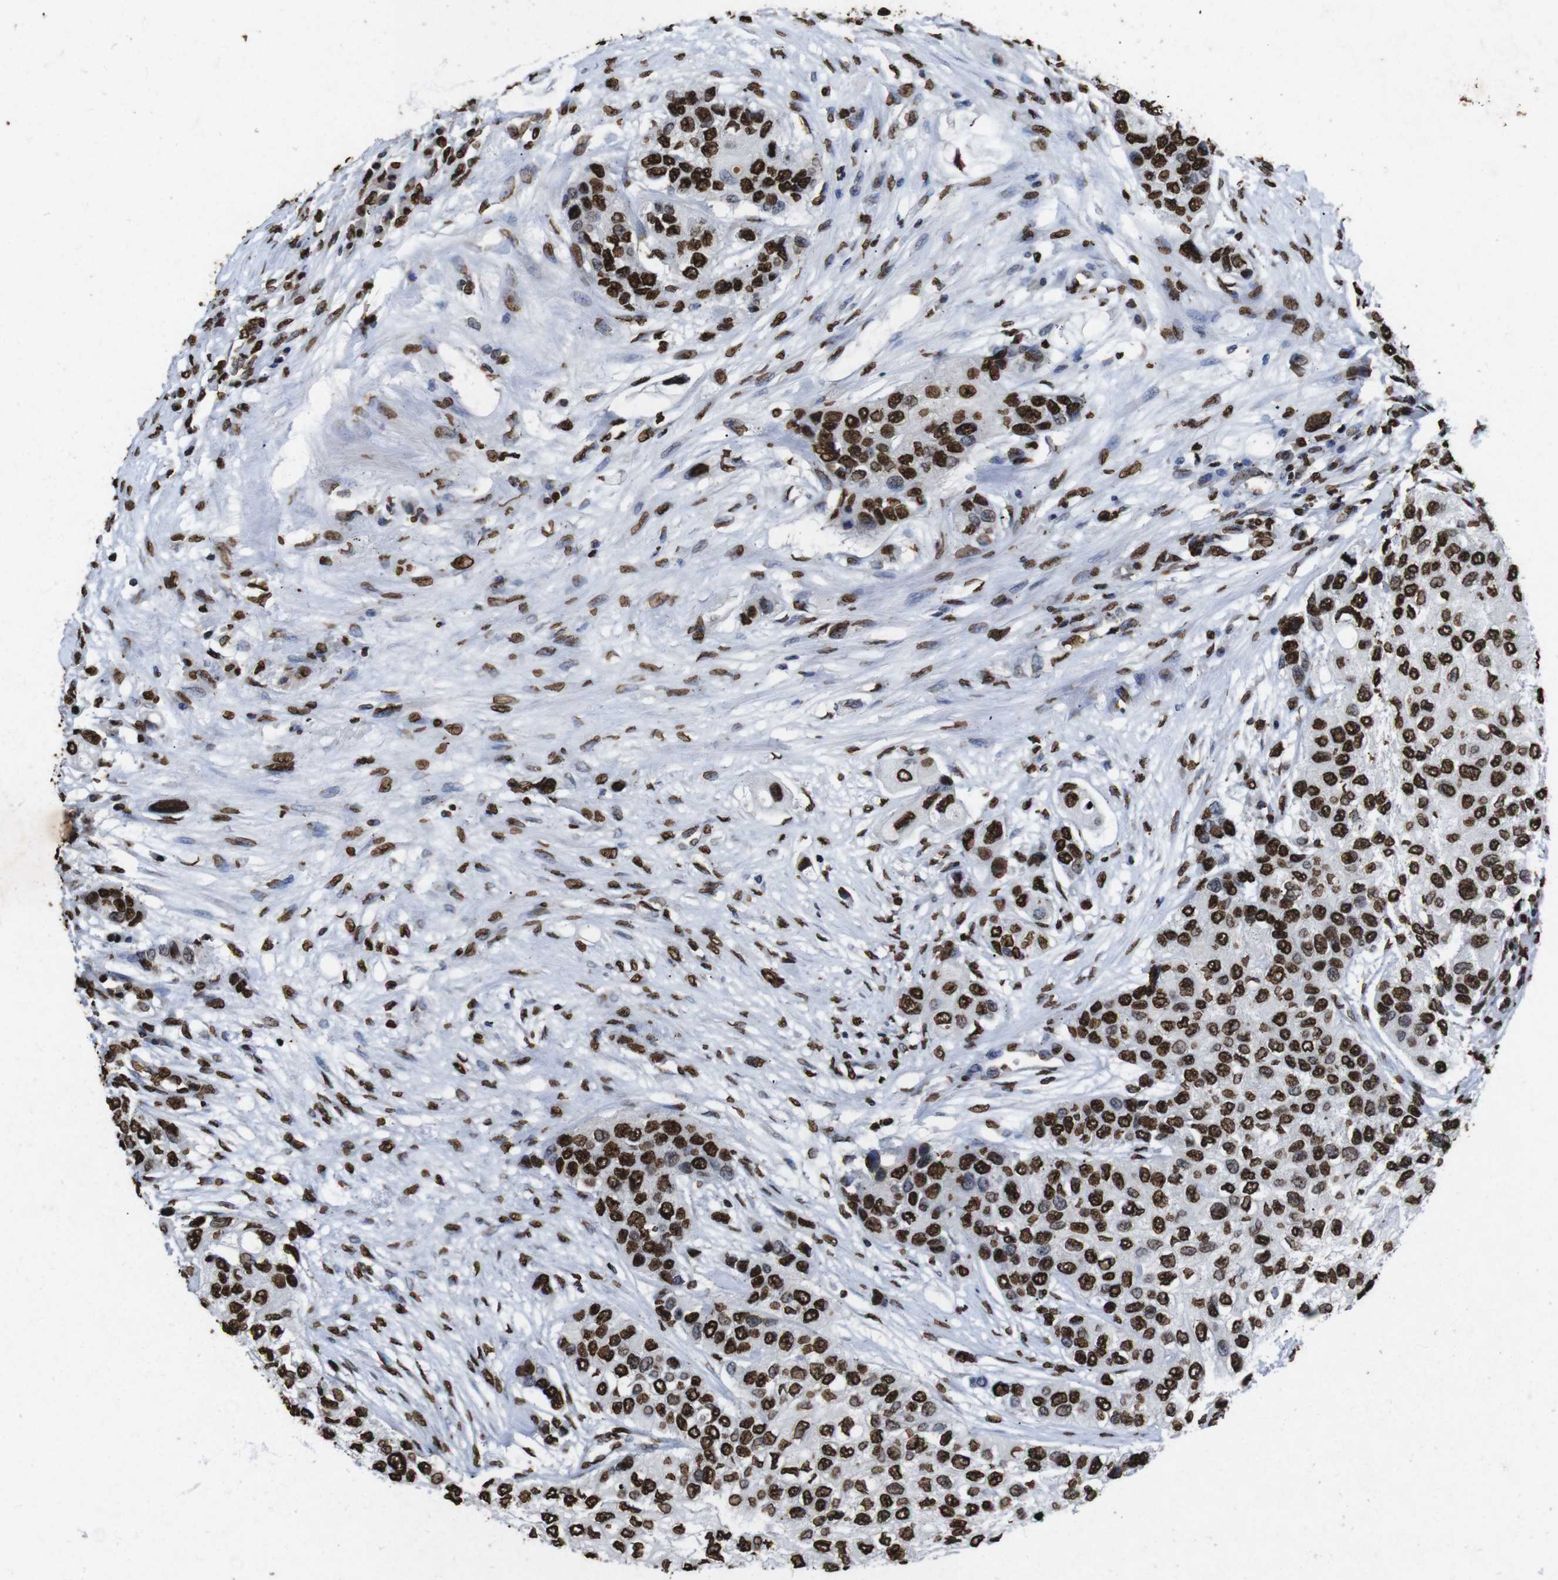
{"staining": {"intensity": "strong", "quantity": ">75%", "location": "nuclear"}, "tissue": "urothelial cancer", "cell_type": "Tumor cells", "image_type": "cancer", "snomed": [{"axis": "morphology", "description": "Urothelial carcinoma, High grade"}, {"axis": "topography", "description": "Urinary bladder"}], "caption": "This is a histology image of IHC staining of high-grade urothelial carcinoma, which shows strong positivity in the nuclear of tumor cells.", "gene": "MDM2", "patient": {"sex": "female", "age": 56}}